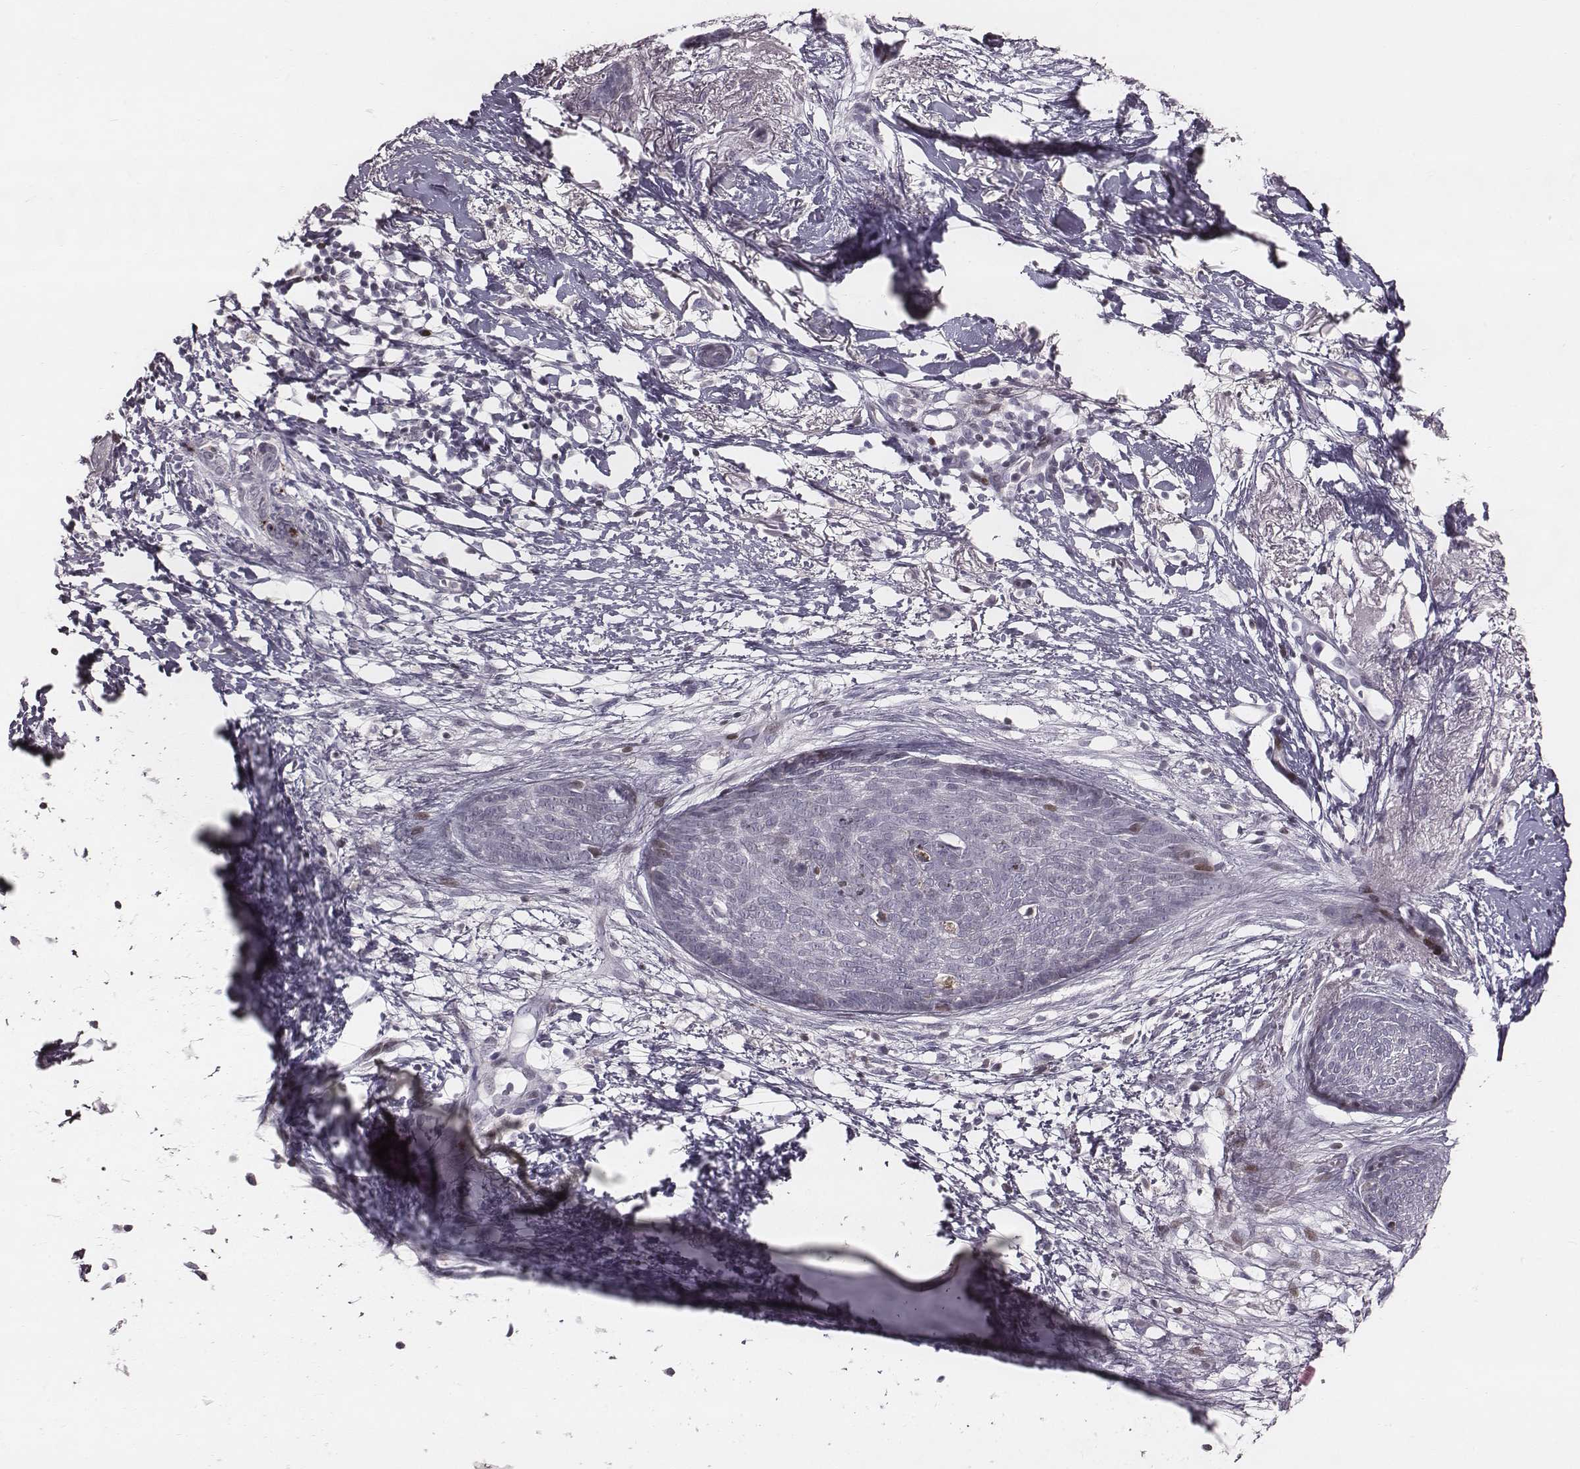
{"staining": {"intensity": "negative", "quantity": "none", "location": "none"}, "tissue": "skin cancer", "cell_type": "Tumor cells", "image_type": "cancer", "snomed": [{"axis": "morphology", "description": "Normal tissue, NOS"}, {"axis": "morphology", "description": "Basal cell carcinoma"}, {"axis": "topography", "description": "Skin"}], "caption": "This is a image of IHC staining of skin cancer, which shows no staining in tumor cells.", "gene": "NDC1", "patient": {"sex": "male", "age": 84}}